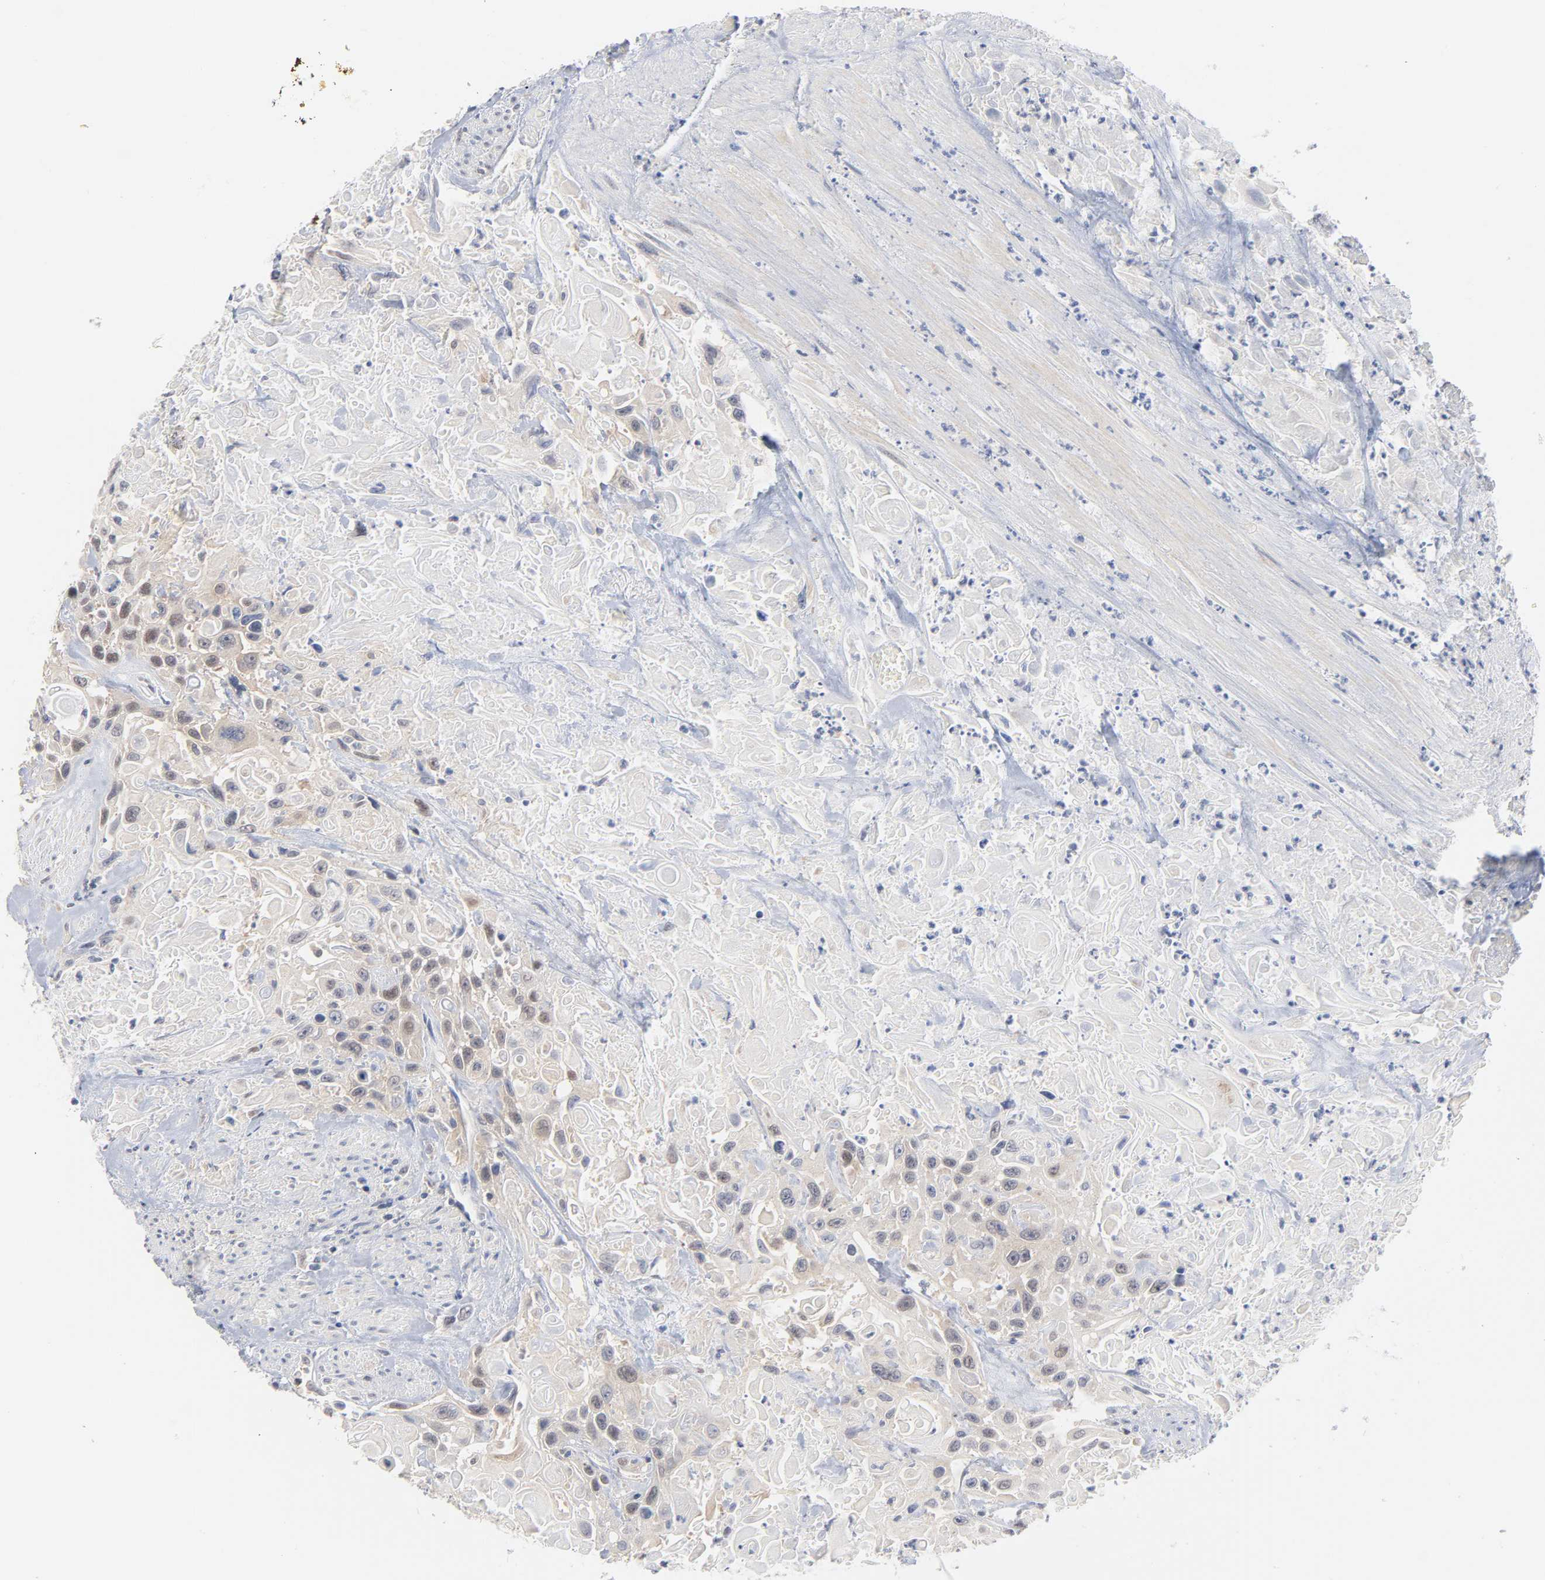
{"staining": {"intensity": "weak", "quantity": "<25%", "location": "nuclear"}, "tissue": "urothelial cancer", "cell_type": "Tumor cells", "image_type": "cancer", "snomed": [{"axis": "morphology", "description": "Urothelial carcinoma, High grade"}, {"axis": "topography", "description": "Urinary bladder"}], "caption": "DAB (3,3'-diaminobenzidine) immunohistochemical staining of human urothelial carcinoma (high-grade) displays no significant expression in tumor cells.", "gene": "UBL4A", "patient": {"sex": "female", "age": 84}}